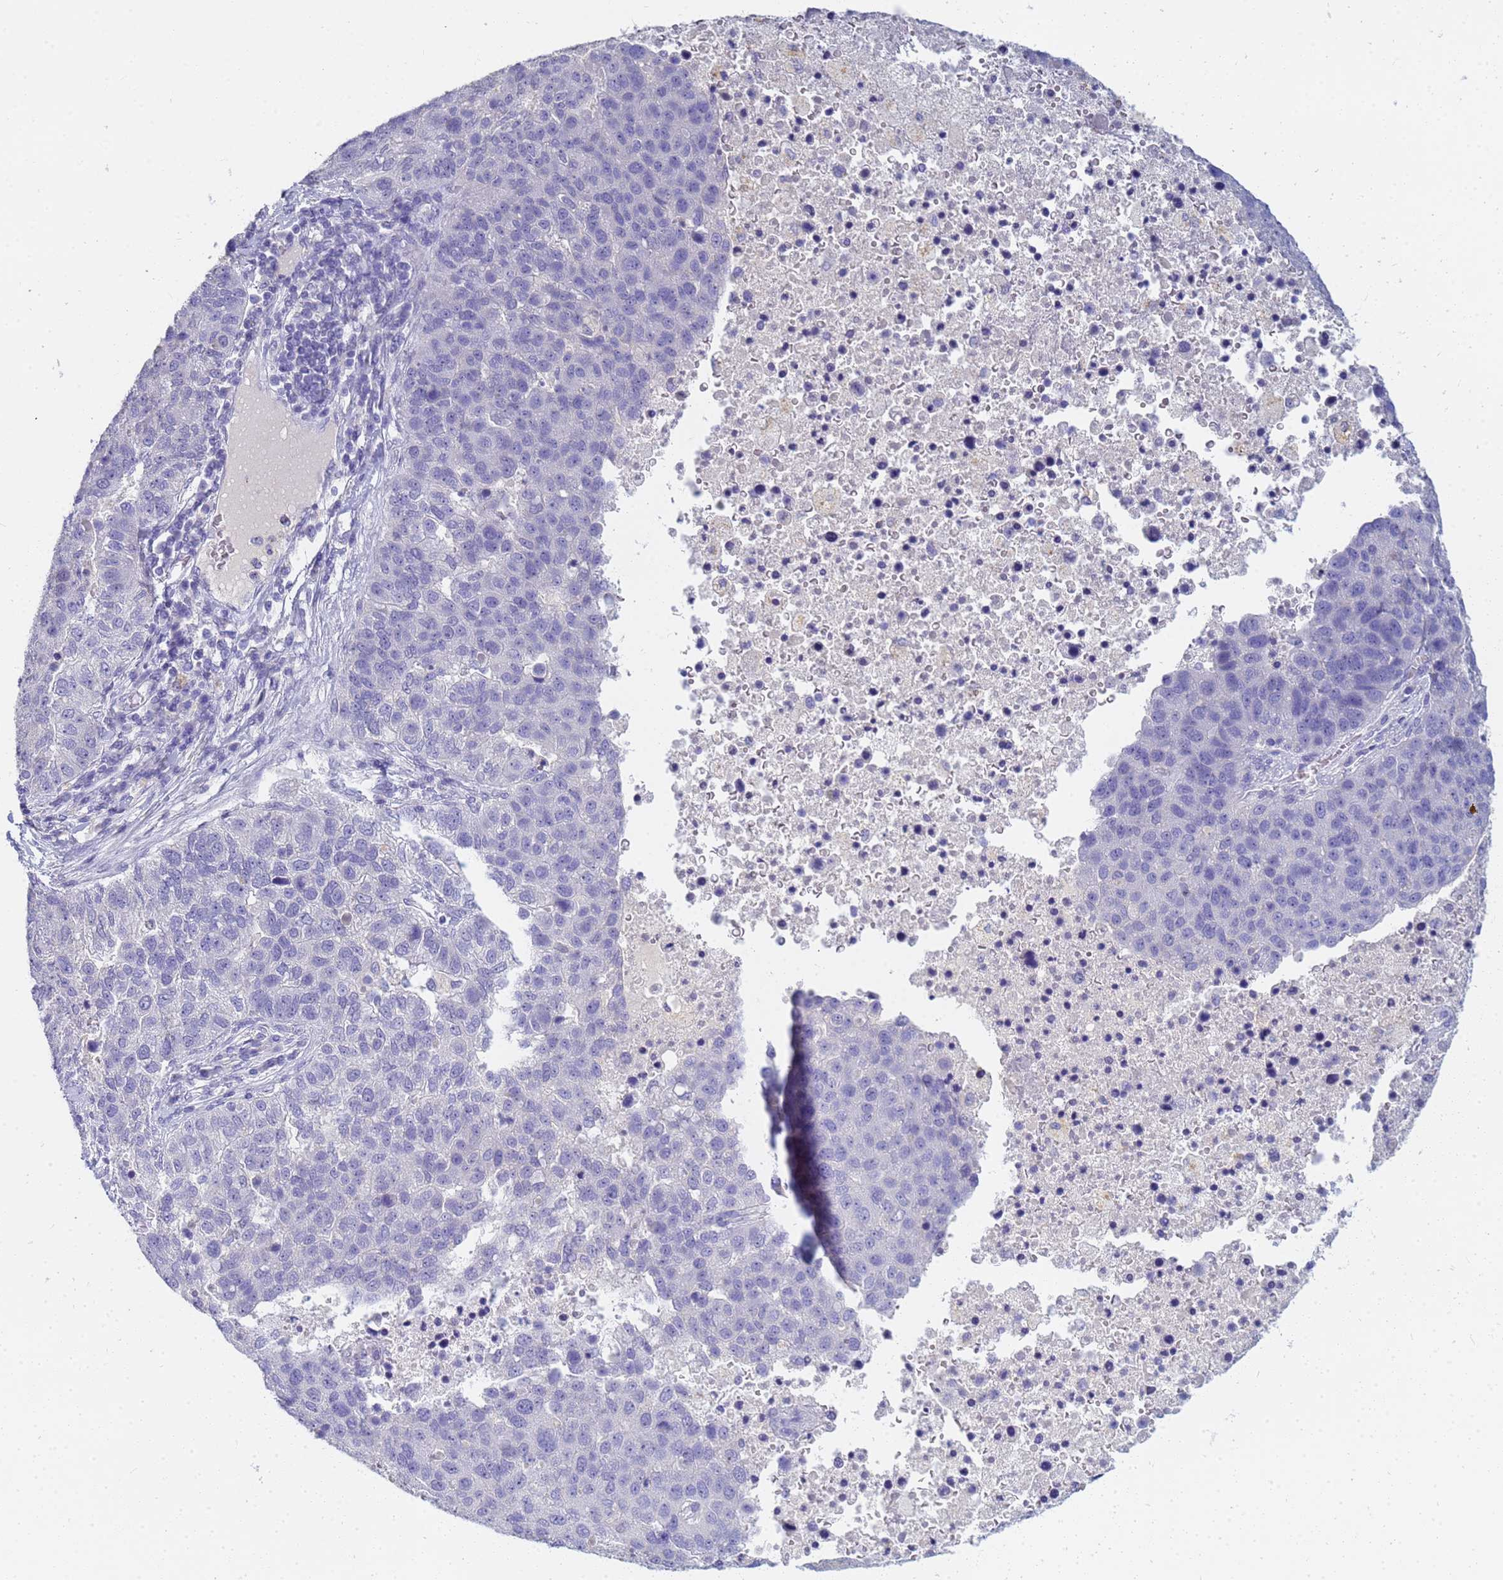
{"staining": {"intensity": "negative", "quantity": "none", "location": "none"}, "tissue": "pancreatic cancer", "cell_type": "Tumor cells", "image_type": "cancer", "snomed": [{"axis": "morphology", "description": "Adenocarcinoma, NOS"}, {"axis": "topography", "description": "Pancreas"}], "caption": "Tumor cells are negative for brown protein staining in pancreatic cancer.", "gene": "B3GNT8", "patient": {"sex": "female", "age": 61}}